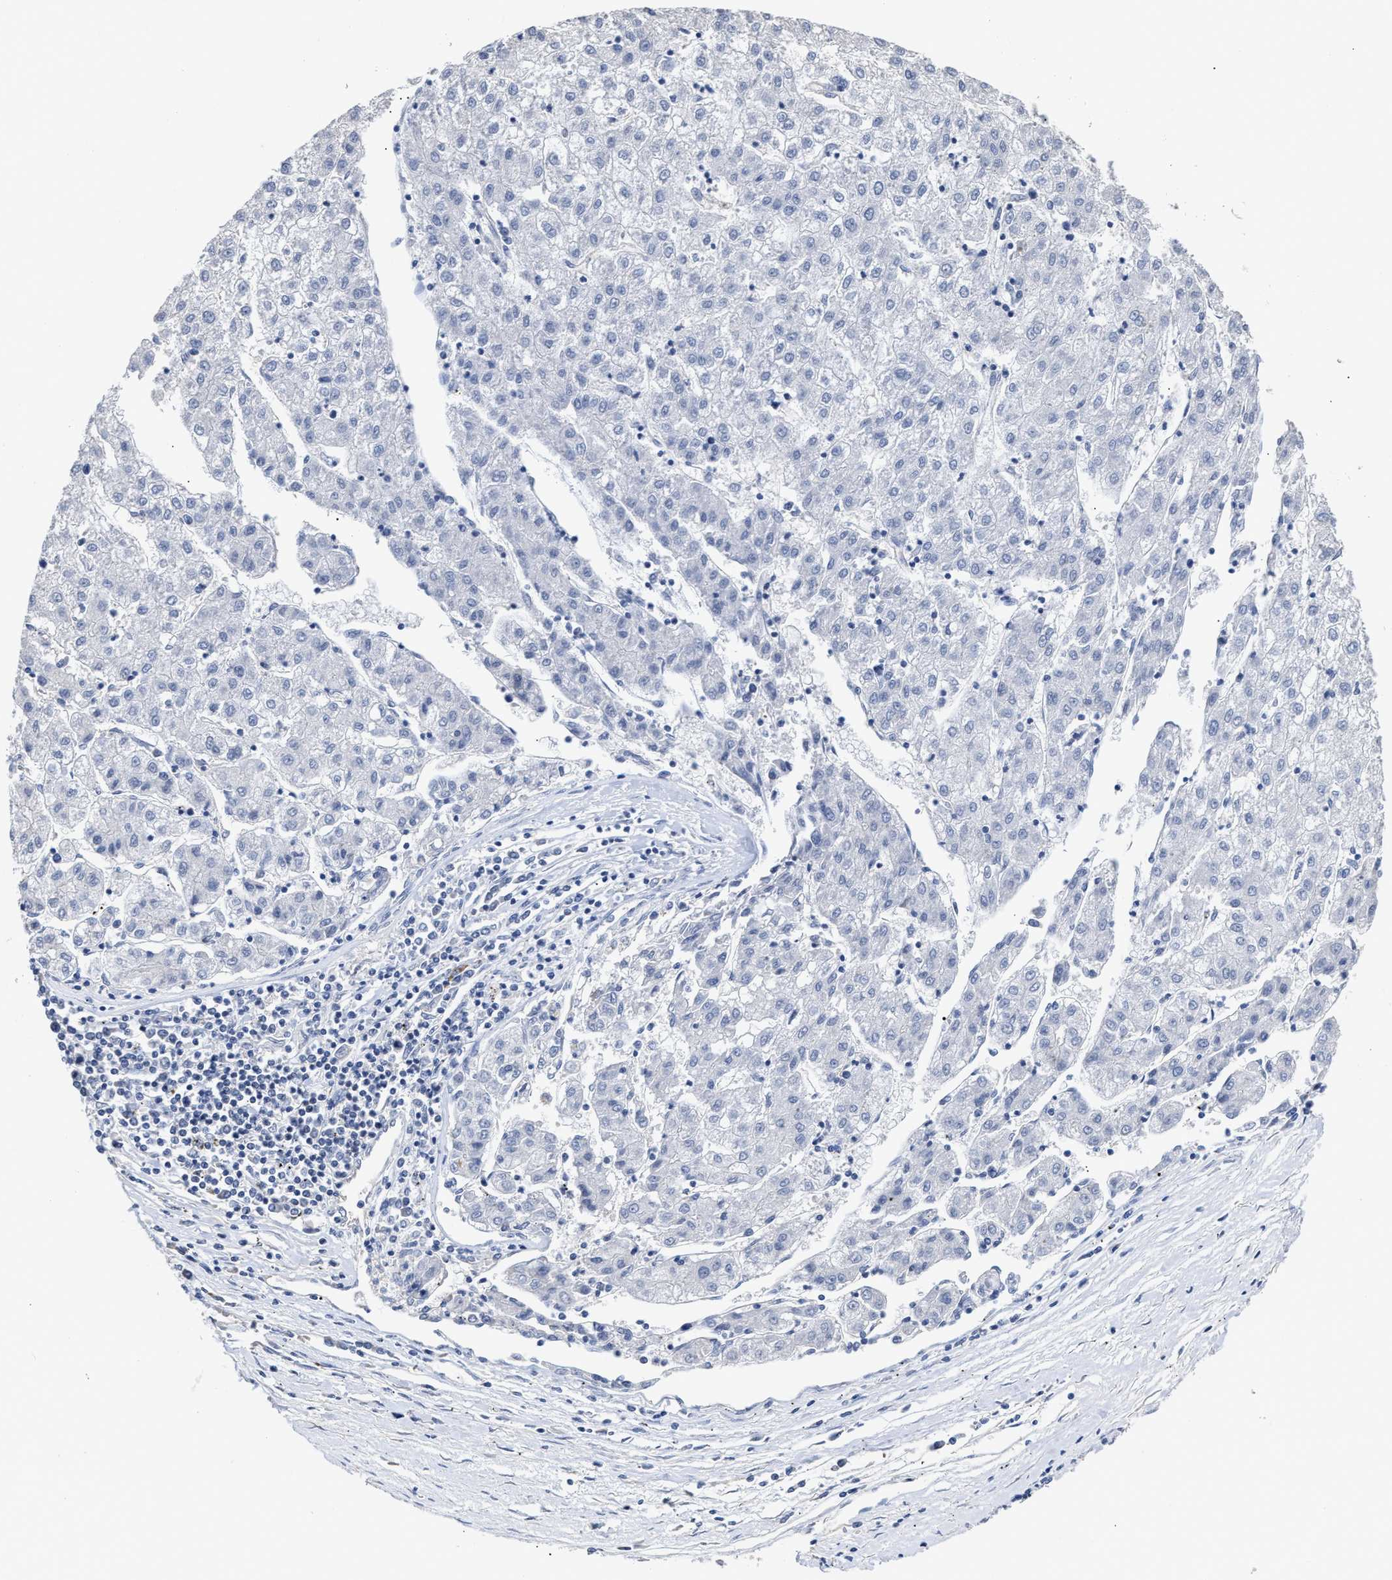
{"staining": {"intensity": "negative", "quantity": "none", "location": "none"}, "tissue": "liver cancer", "cell_type": "Tumor cells", "image_type": "cancer", "snomed": [{"axis": "morphology", "description": "Carcinoma, Hepatocellular, NOS"}, {"axis": "topography", "description": "Liver"}], "caption": "There is no significant staining in tumor cells of hepatocellular carcinoma (liver).", "gene": "AHNAK2", "patient": {"sex": "male", "age": 72}}